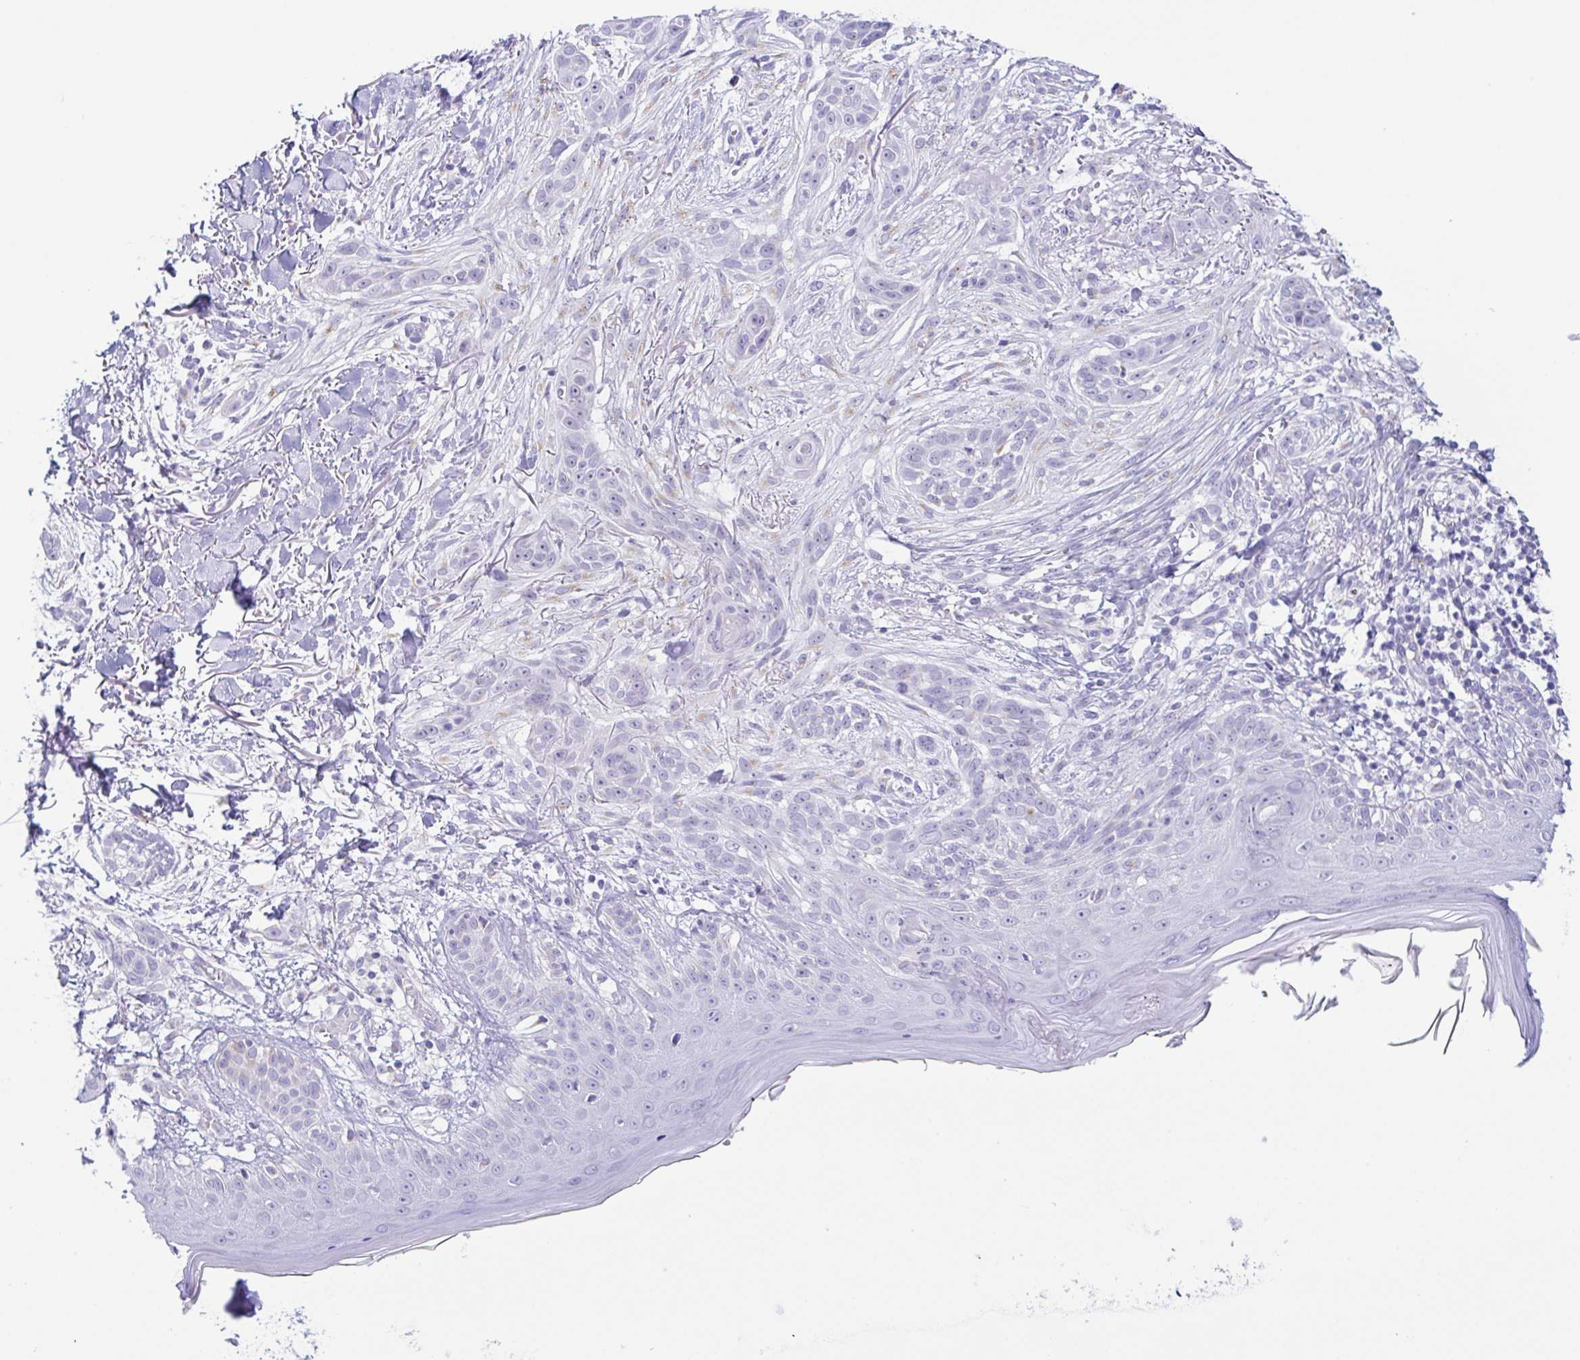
{"staining": {"intensity": "negative", "quantity": "none", "location": "none"}, "tissue": "skin cancer", "cell_type": "Tumor cells", "image_type": "cancer", "snomed": [{"axis": "morphology", "description": "Basal cell carcinoma"}, {"axis": "morphology", "description": "BCC, high aggressive"}, {"axis": "topography", "description": "Skin"}], "caption": "Tumor cells show no significant protein expression in skin cancer (bcc,  high aggressive). (Immunohistochemistry, brightfield microscopy, high magnification).", "gene": "AZU1", "patient": {"sex": "male", "age": 64}}